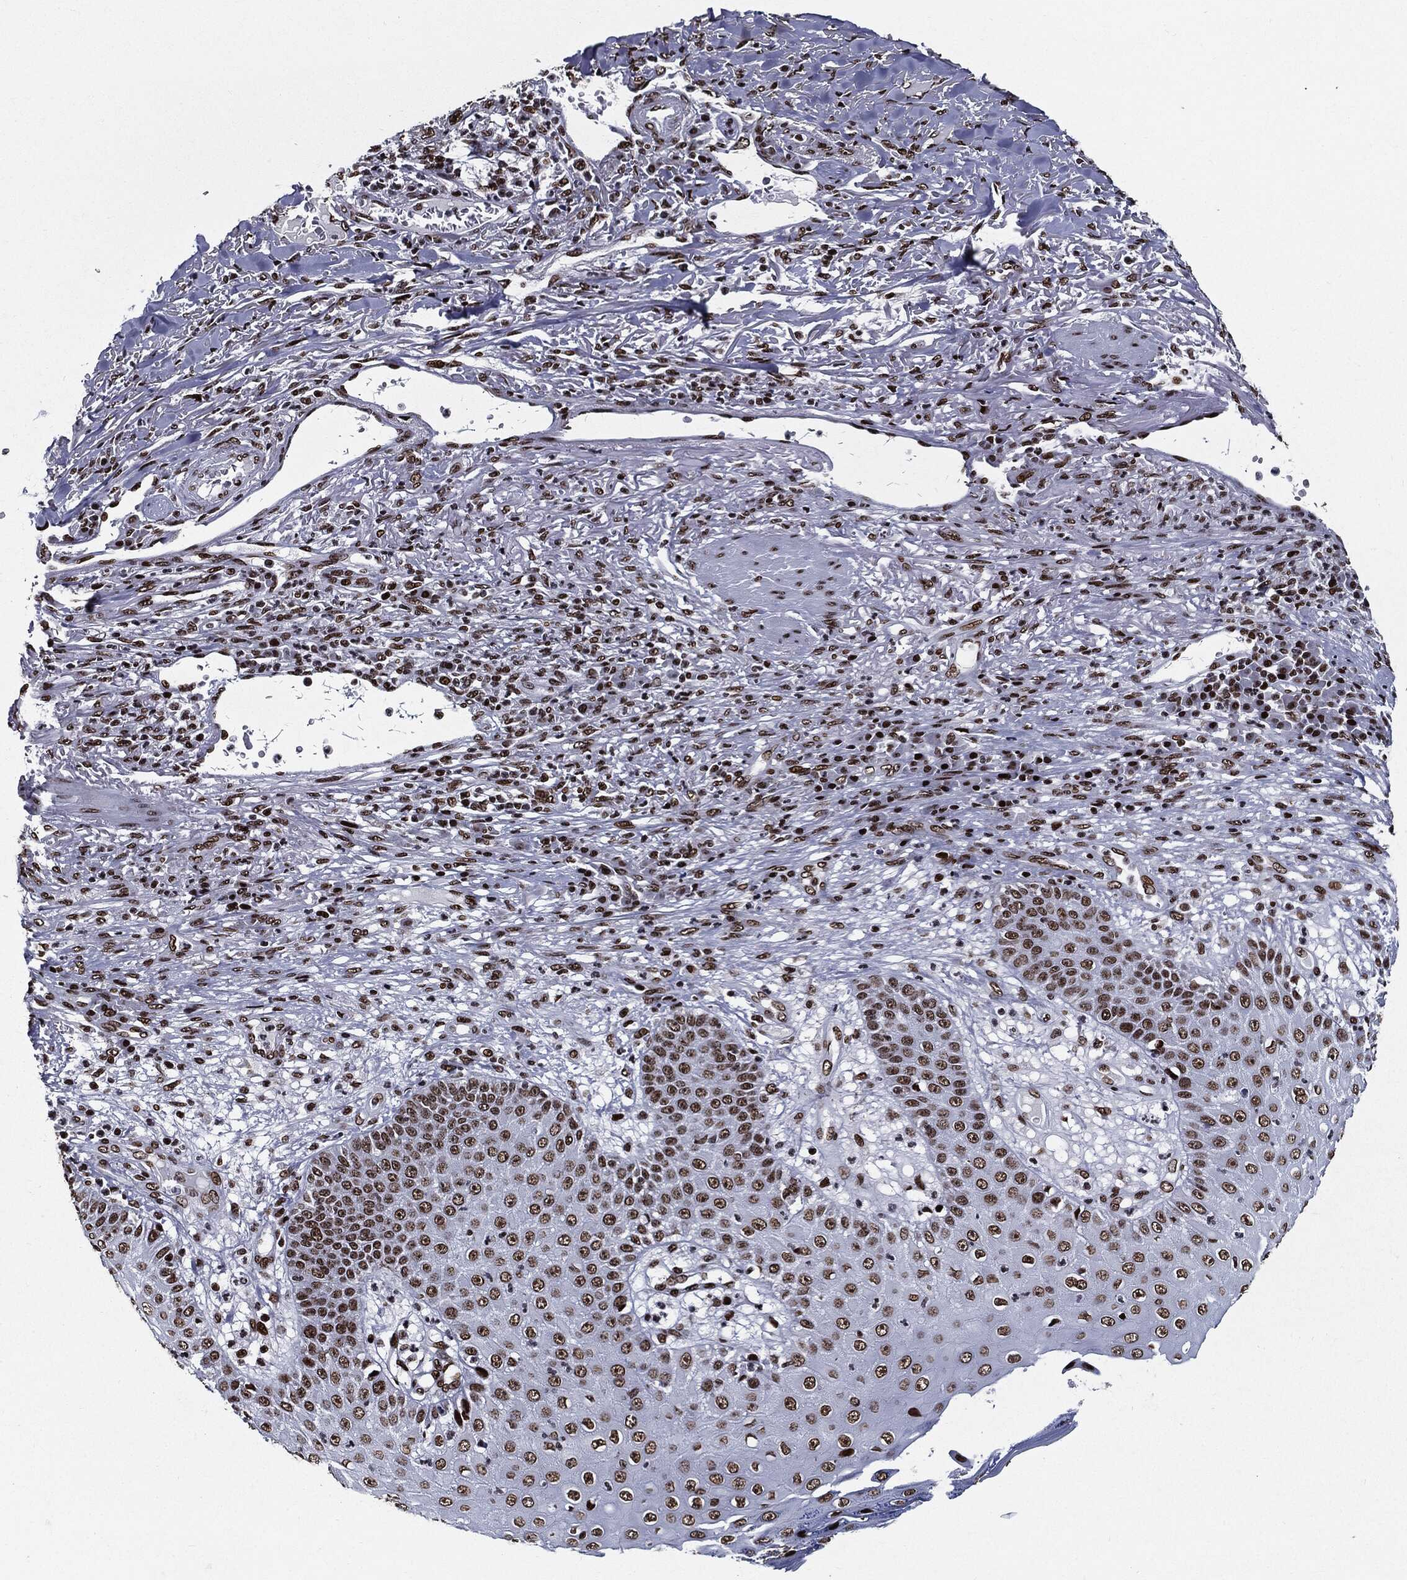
{"staining": {"intensity": "moderate", "quantity": ">75%", "location": "nuclear"}, "tissue": "skin cancer", "cell_type": "Tumor cells", "image_type": "cancer", "snomed": [{"axis": "morphology", "description": "Squamous cell carcinoma, NOS"}, {"axis": "topography", "description": "Skin"}], "caption": "Immunohistochemistry histopathology image of human squamous cell carcinoma (skin) stained for a protein (brown), which exhibits medium levels of moderate nuclear expression in about >75% of tumor cells.", "gene": "ZFP91", "patient": {"sex": "male", "age": 82}}